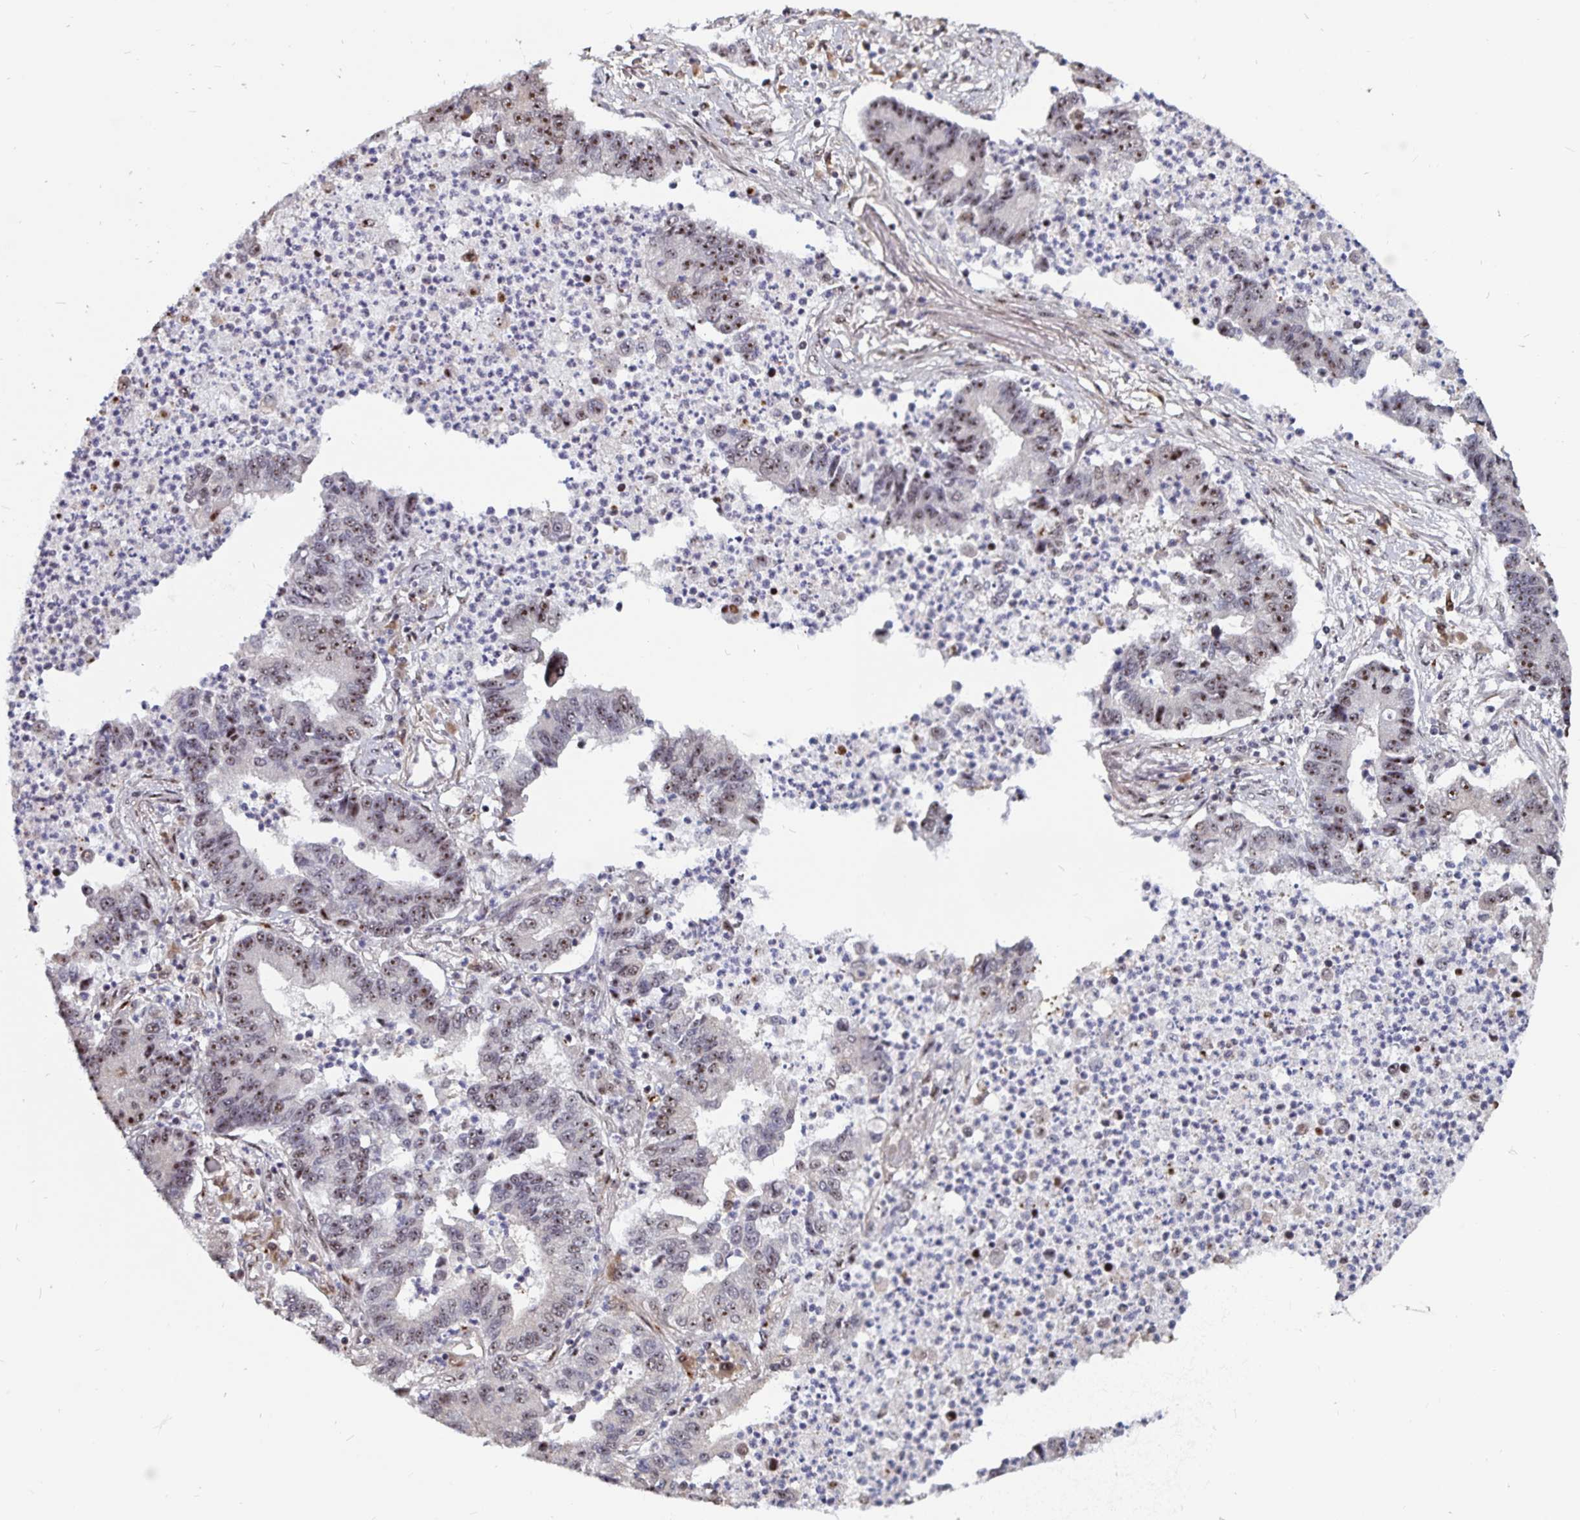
{"staining": {"intensity": "moderate", "quantity": ">75%", "location": "nuclear"}, "tissue": "lung cancer", "cell_type": "Tumor cells", "image_type": "cancer", "snomed": [{"axis": "morphology", "description": "Adenocarcinoma, NOS"}, {"axis": "topography", "description": "Lung"}], "caption": "Lung adenocarcinoma stained for a protein (brown) demonstrates moderate nuclear positive expression in about >75% of tumor cells.", "gene": "LAS1L", "patient": {"sex": "female", "age": 57}}